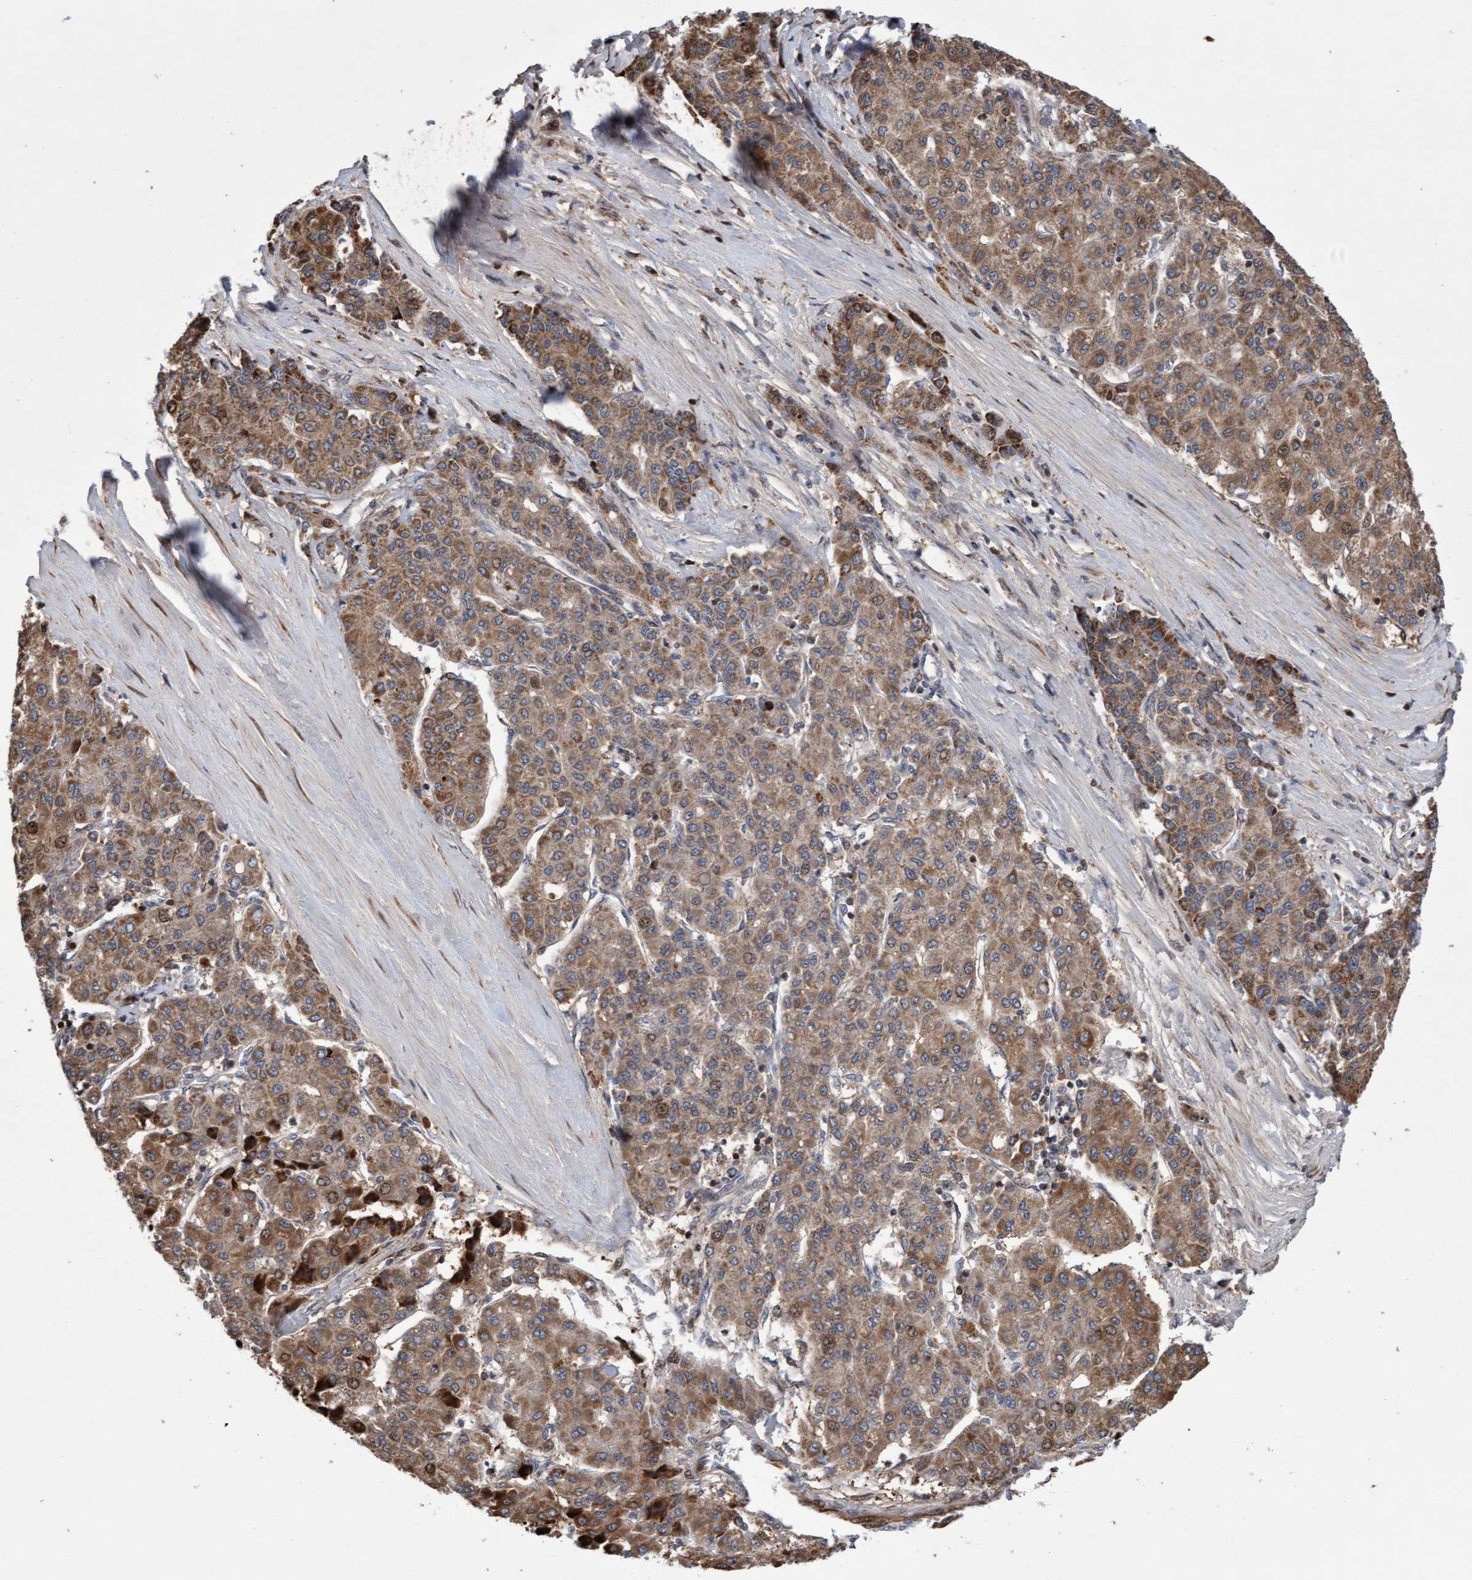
{"staining": {"intensity": "moderate", "quantity": ">75%", "location": "cytoplasmic/membranous"}, "tissue": "liver cancer", "cell_type": "Tumor cells", "image_type": "cancer", "snomed": [{"axis": "morphology", "description": "Carcinoma, Hepatocellular, NOS"}, {"axis": "topography", "description": "Liver"}], "caption": "Liver hepatocellular carcinoma stained with a brown dye displays moderate cytoplasmic/membranous positive expression in about >75% of tumor cells.", "gene": "PECR", "patient": {"sex": "male", "age": 65}}